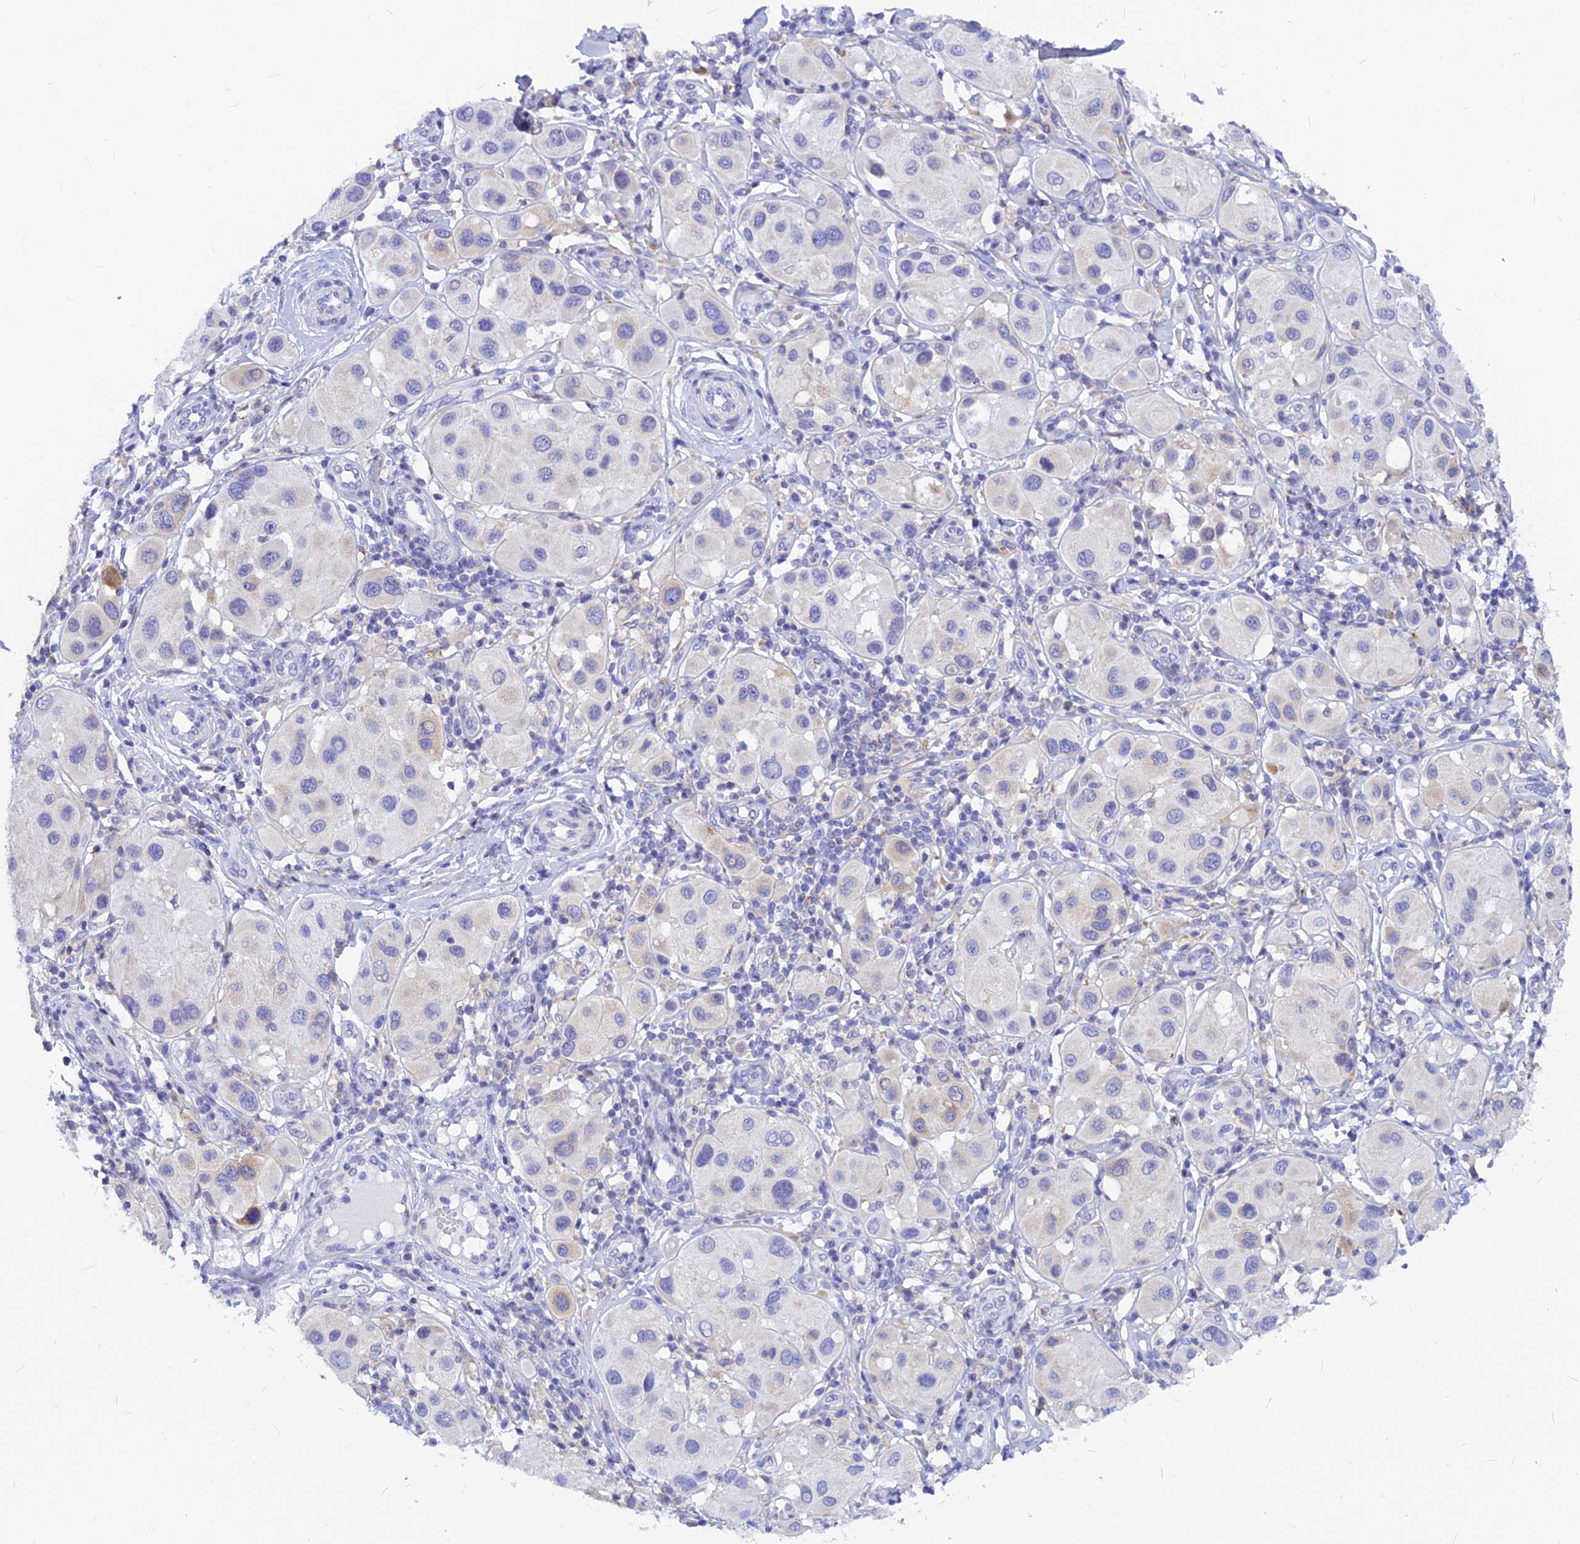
{"staining": {"intensity": "negative", "quantity": "none", "location": "none"}, "tissue": "melanoma", "cell_type": "Tumor cells", "image_type": "cancer", "snomed": [{"axis": "morphology", "description": "Malignant melanoma, Metastatic site"}, {"axis": "topography", "description": "Skin"}], "caption": "Tumor cells show no significant protein expression in melanoma.", "gene": "CNOT6", "patient": {"sex": "male", "age": 41}}